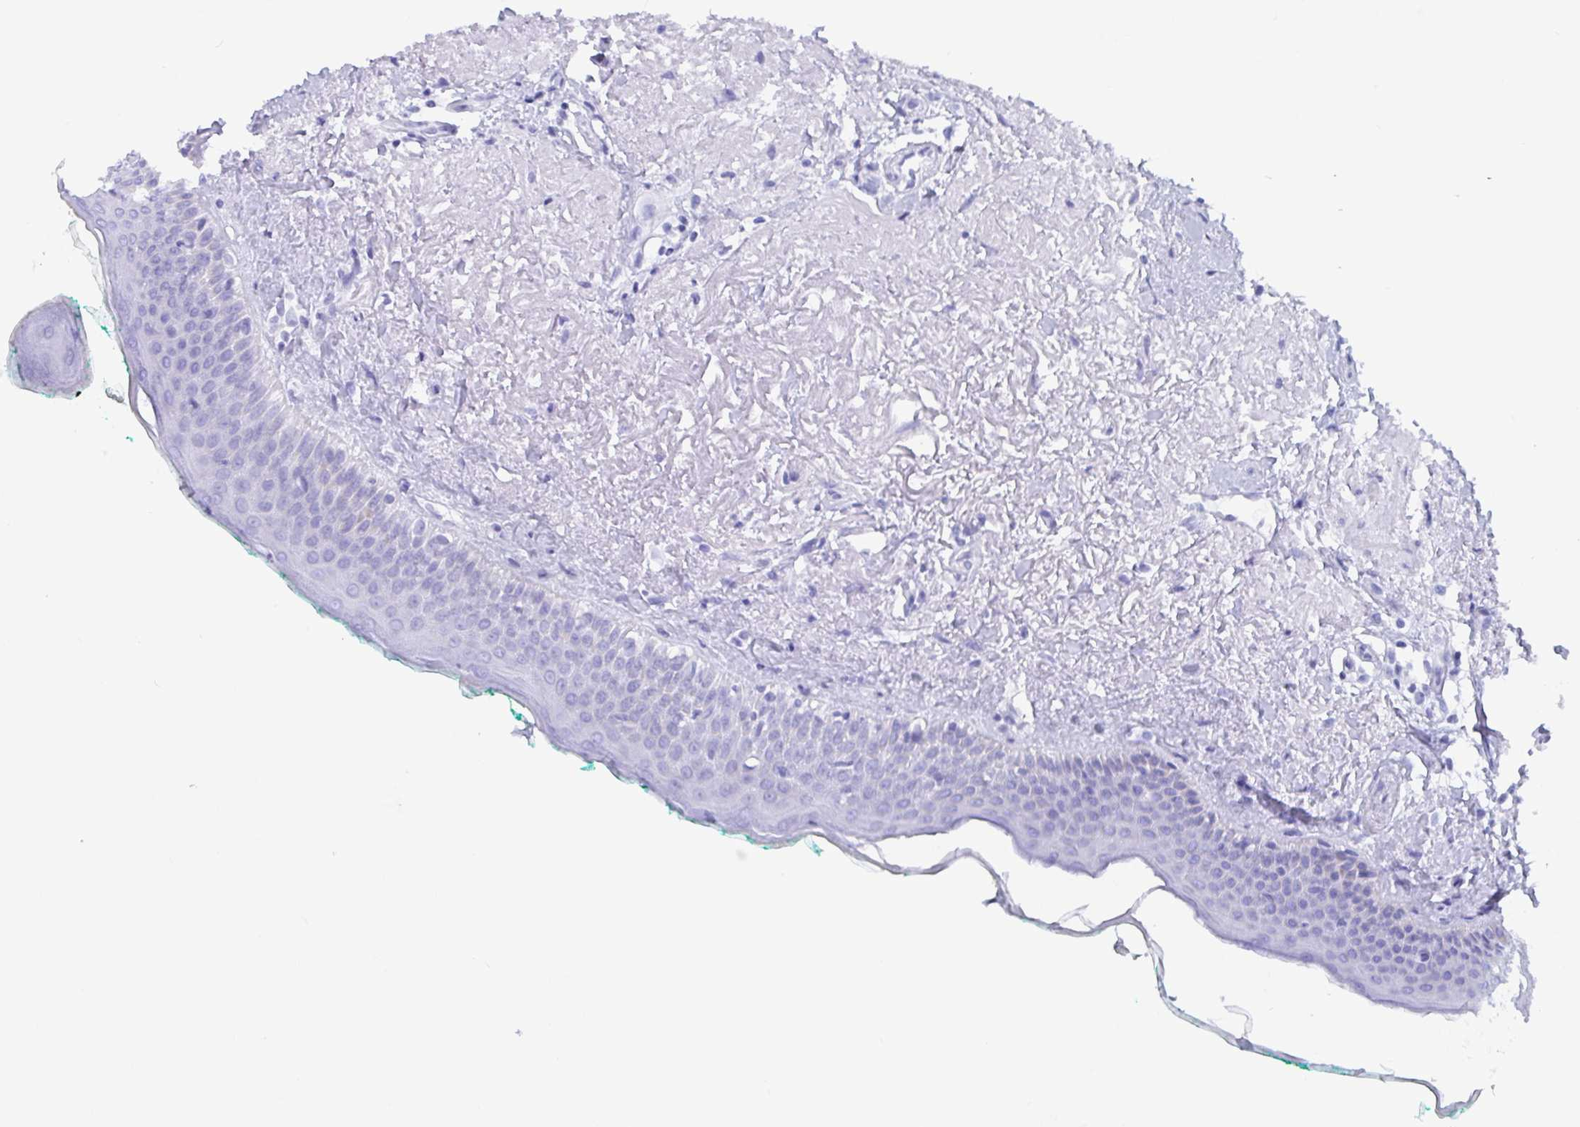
{"staining": {"intensity": "negative", "quantity": "none", "location": "none"}, "tissue": "oral mucosa", "cell_type": "Squamous epithelial cells", "image_type": "normal", "snomed": [{"axis": "morphology", "description": "Normal tissue, NOS"}, {"axis": "topography", "description": "Oral tissue"}], "caption": "There is no significant staining in squamous epithelial cells of oral mucosa.", "gene": "IDH1", "patient": {"sex": "female", "age": 70}}